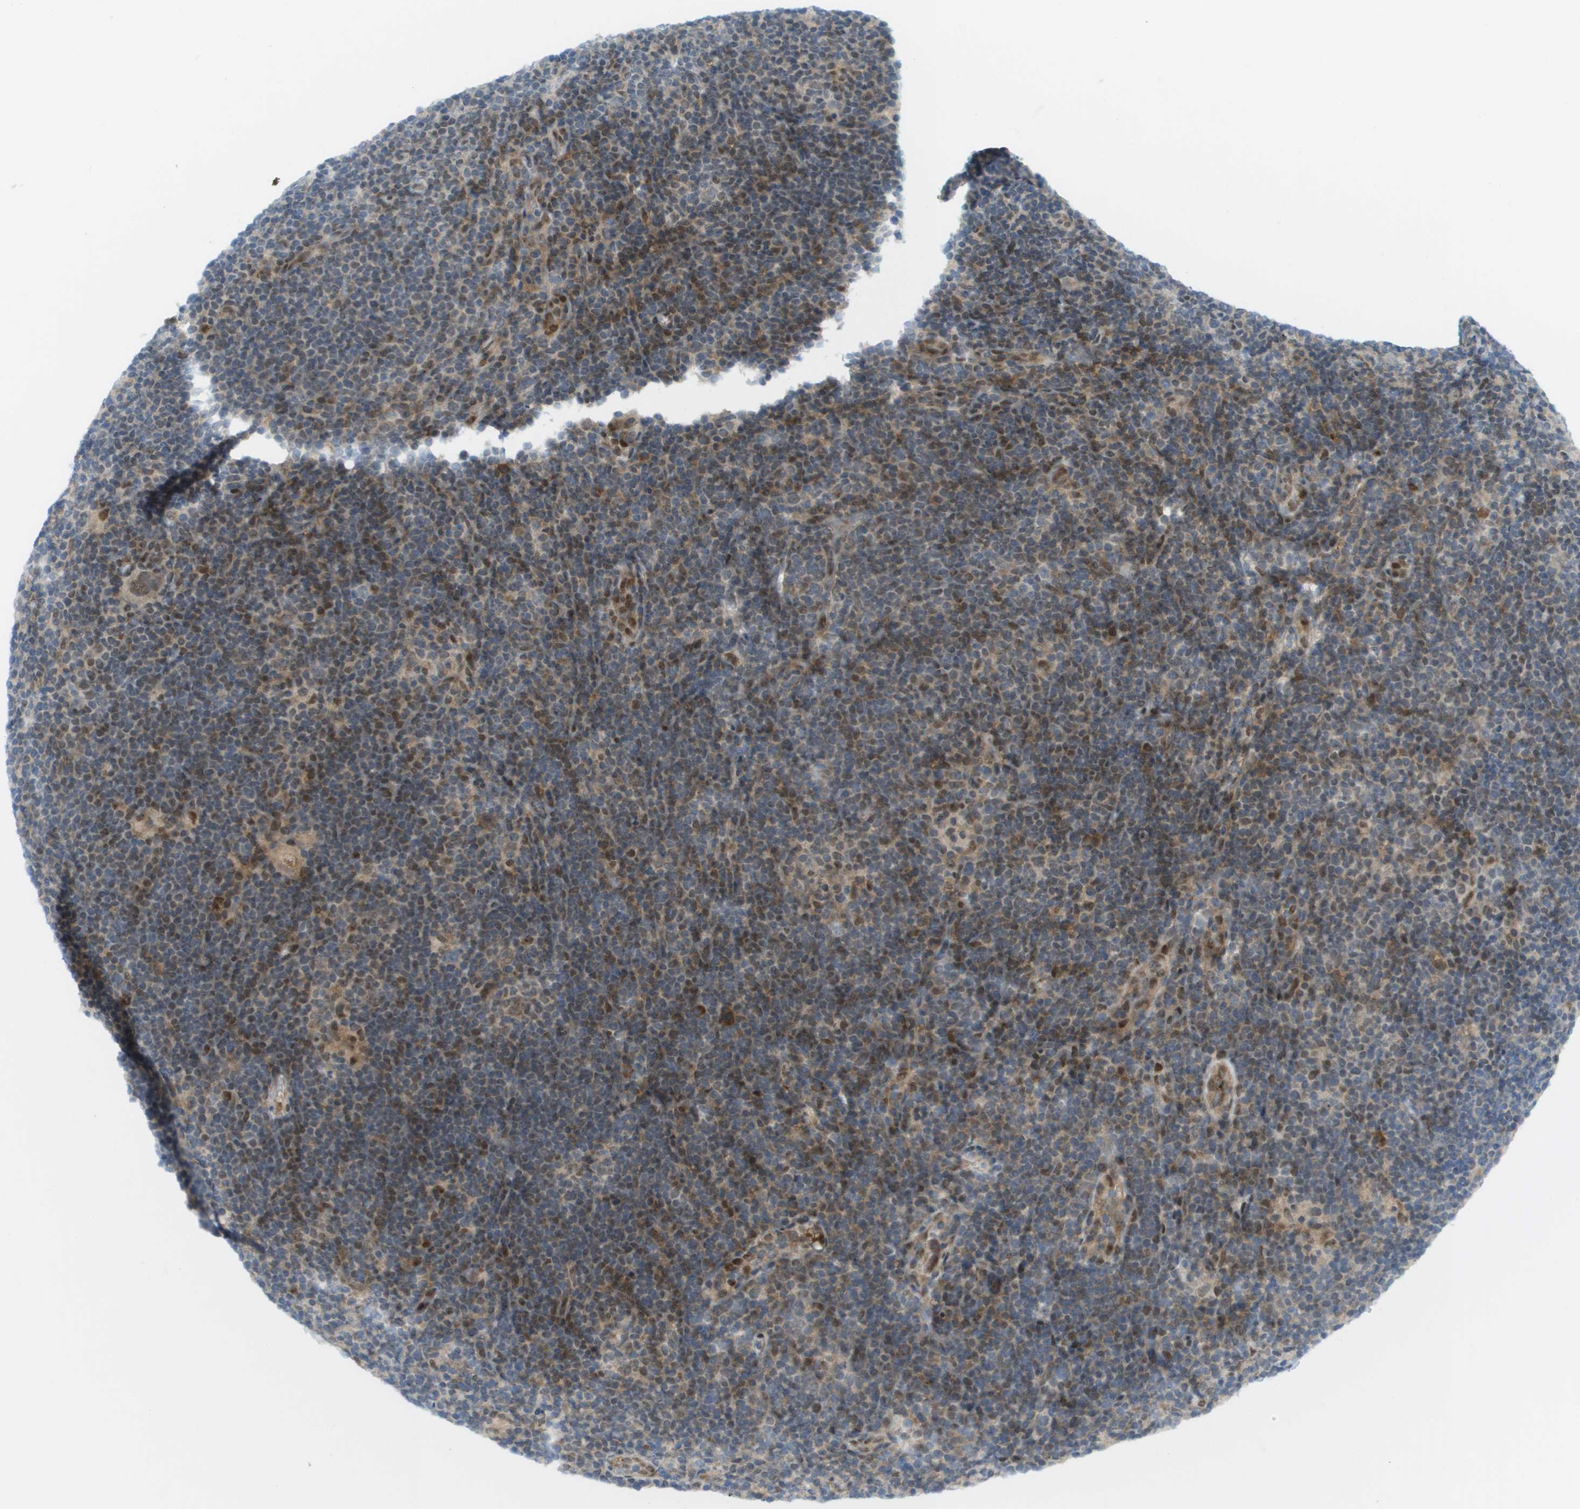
{"staining": {"intensity": "weak", "quantity": "25%-75%", "location": "nuclear"}, "tissue": "lymphoma", "cell_type": "Tumor cells", "image_type": "cancer", "snomed": [{"axis": "morphology", "description": "Hodgkin's disease, NOS"}, {"axis": "topography", "description": "Lymph node"}], "caption": "Lymphoma stained with a protein marker shows weak staining in tumor cells.", "gene": "CACNB4", "patient": {"sex": "female", "age": 57}}